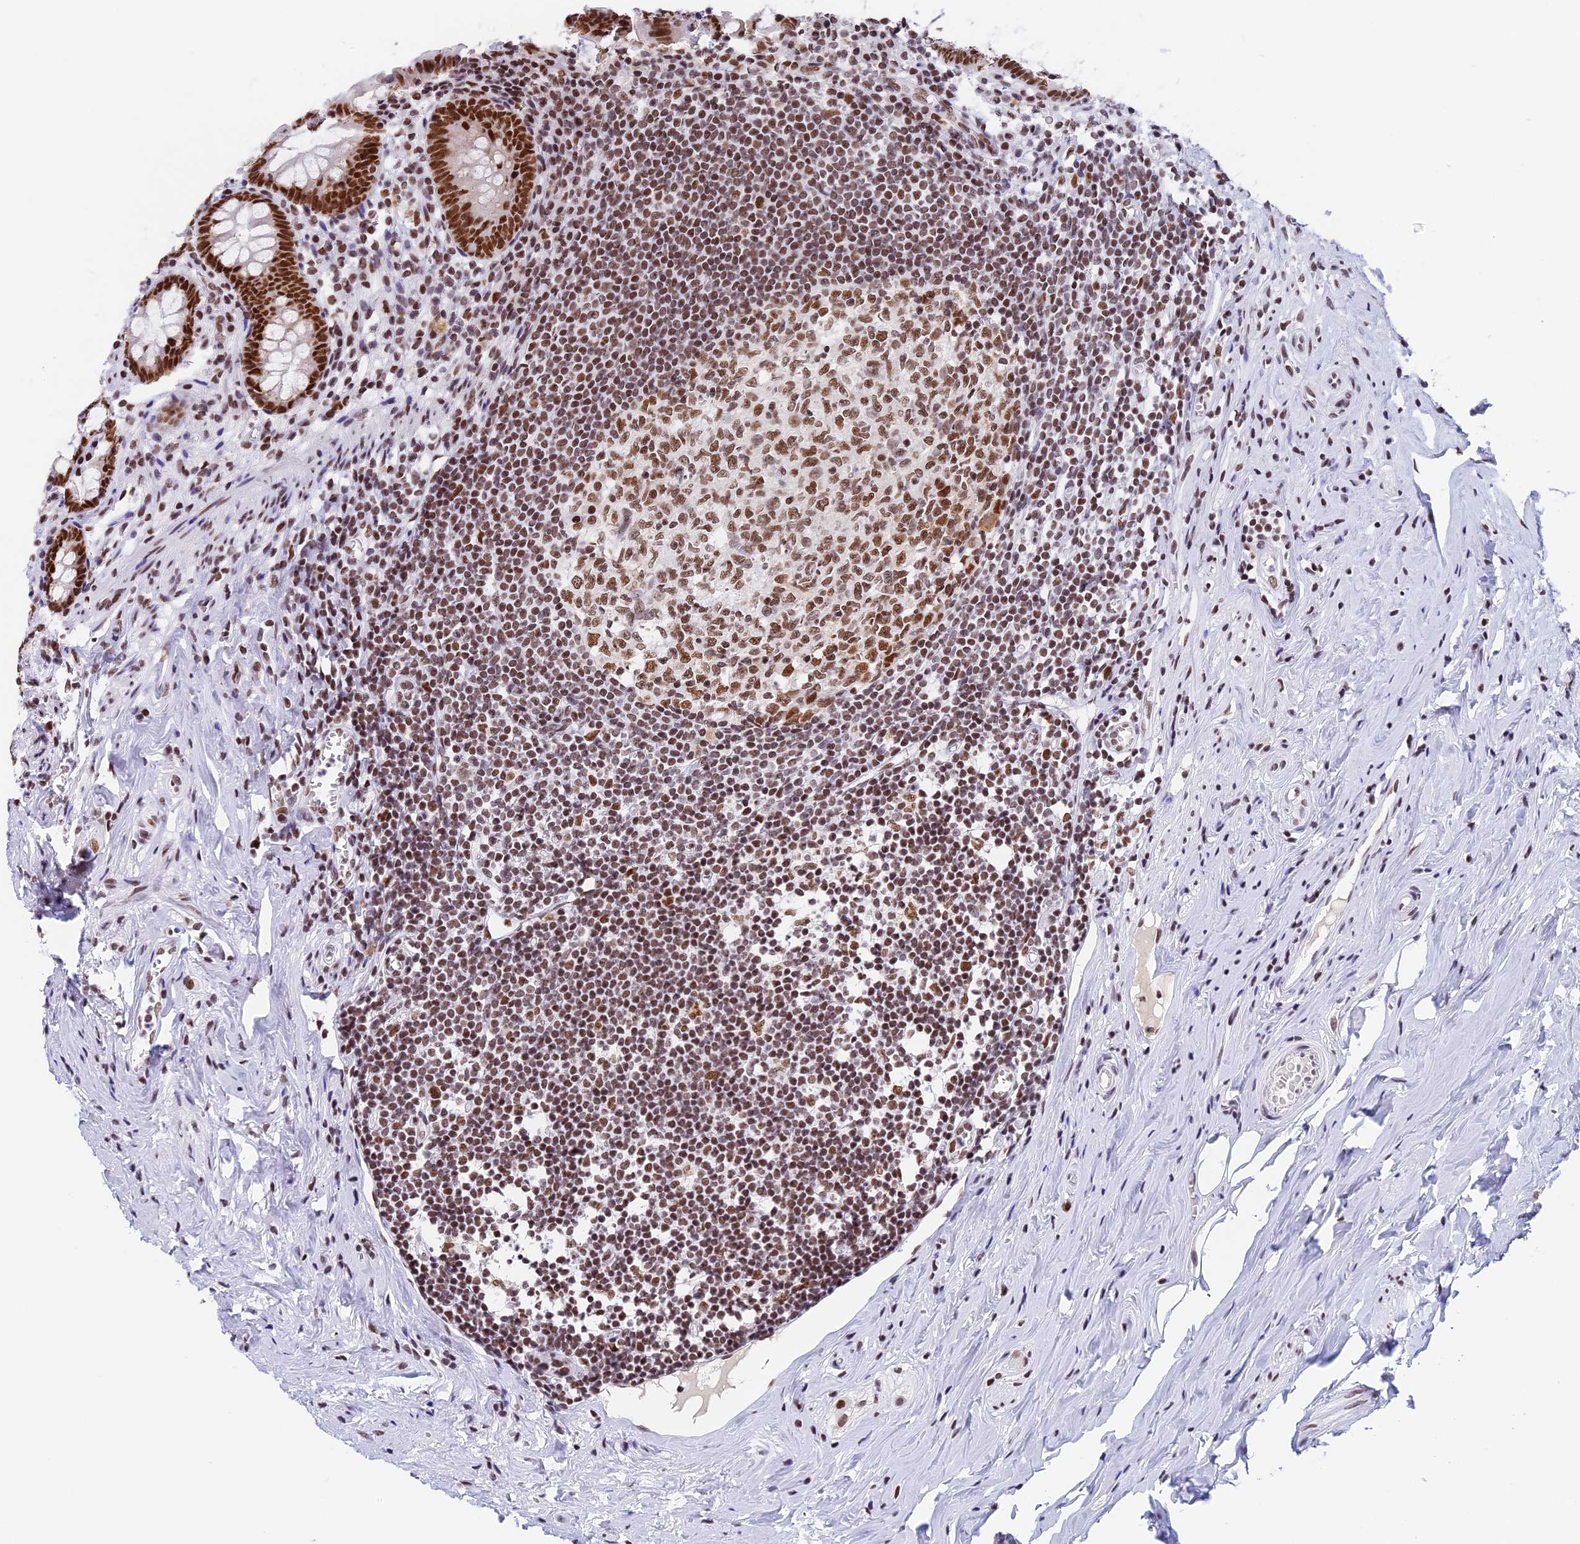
{"staining": {"intensity": "strong", "quantity": ">75%", "location": "nuclear"}, "tissue": "appendix", "cell_type": "Glandular cells", "image_type": "normal", "snomed": [{"axis": "morphology", "description": "Normal tissue, NOS"}, {"axis": "topography", "description": "Appendix"}], "caption": "Immunohistochemical staining of unremarkable human appendix displays >75% levels of strong nuclear protein expression in approximately >75% of glandular cells.", "gene": "SBNO1", "patient": {"sex": "female", "age": 51}}